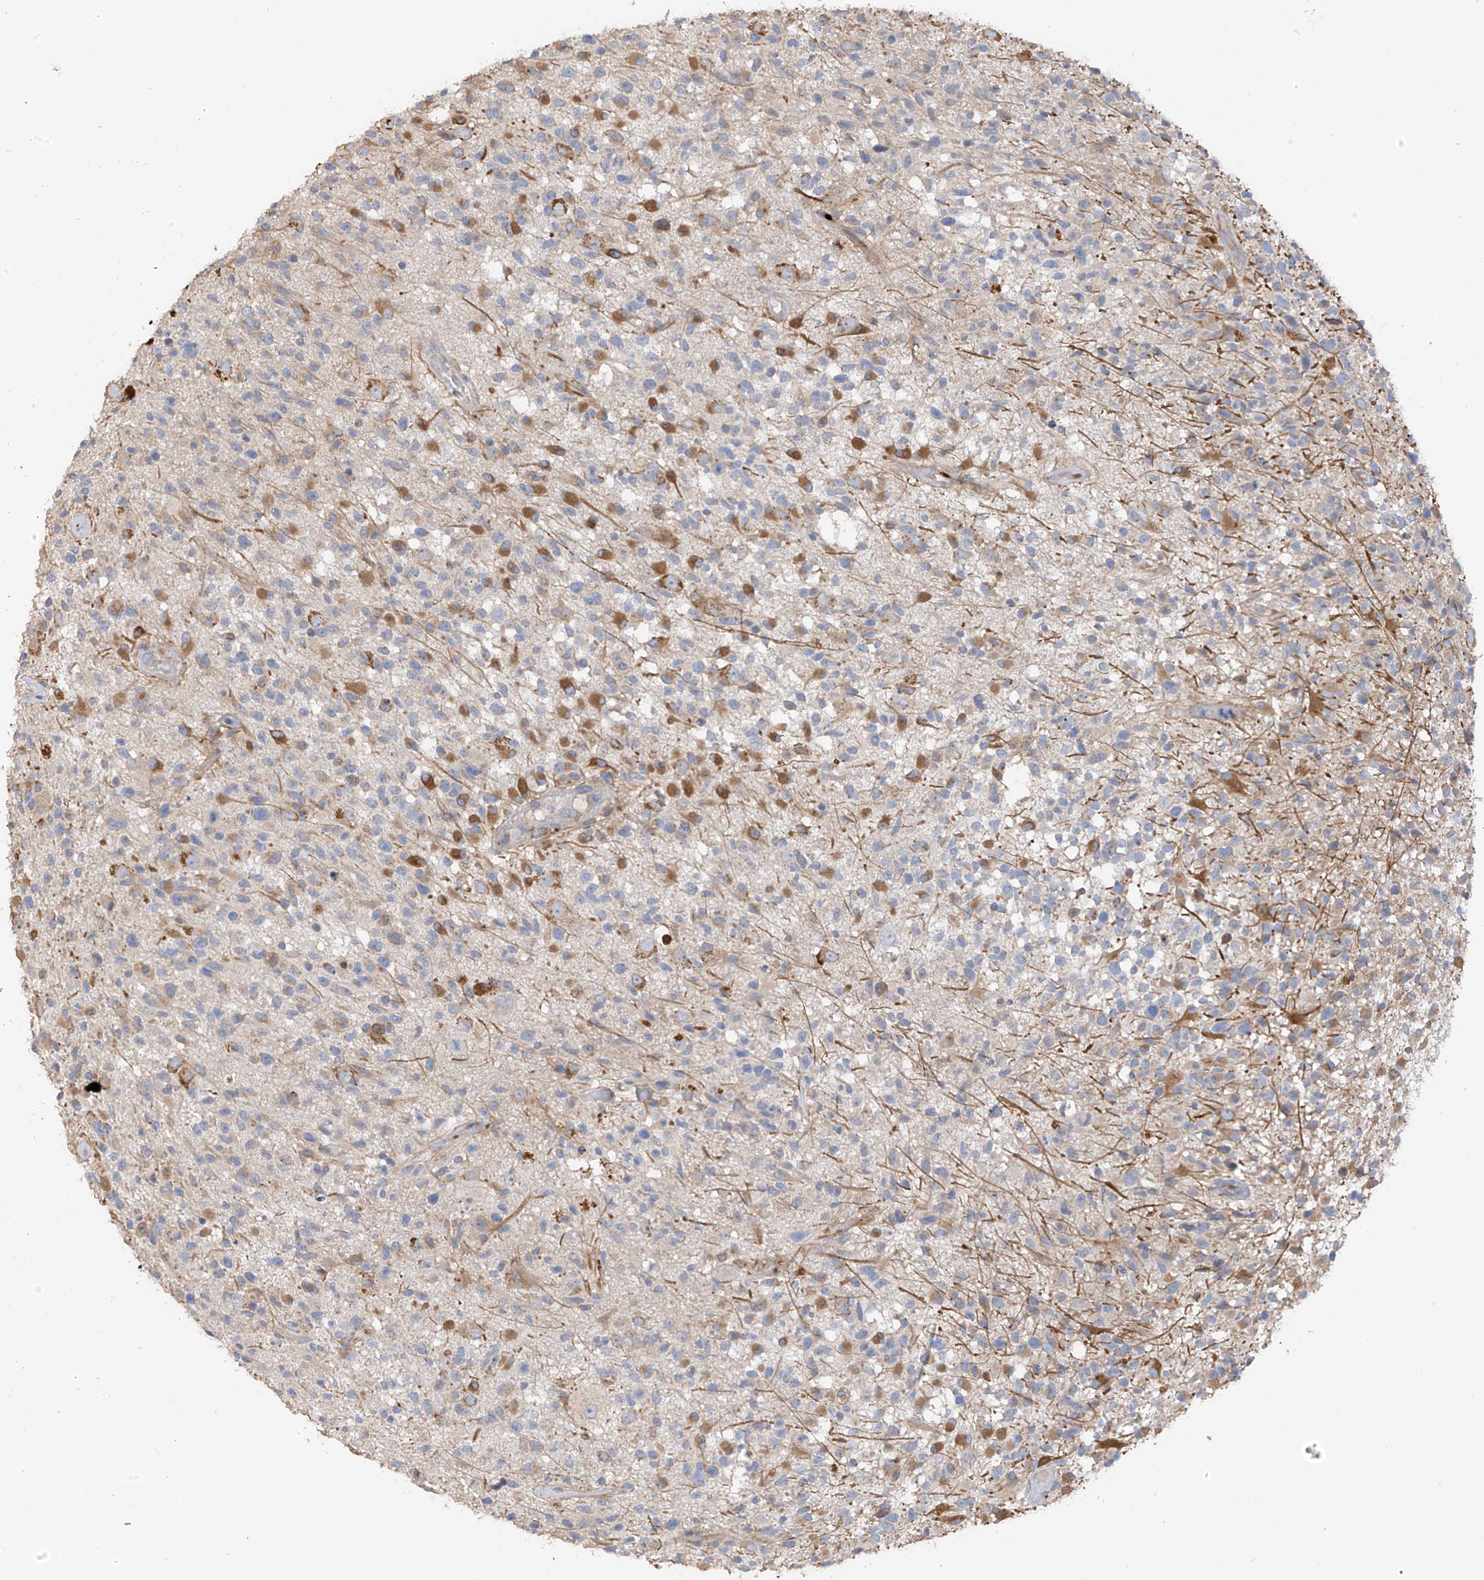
{"staining": {"intensity": "negative", "quantity": "none", "location": "none"}, "tissue": "glioma", "cell_type": "Tumor cells", "image_type": "cancer", "snomed": [{"axis": "morphology", "description": "Glioma, malignant, High grade"}, {"axis": "morphology", "description": "Glioblastoma, NOS"}, {"axis": "topography", "description": "Brain"}], "caption": "Immunohistochemistry micrograph of human glioblastoma stained for a protein (brown), which shows no expression in tumor cells.", "gene": "GALNTL6", "patient": {"sex": "male", "age": 60}}